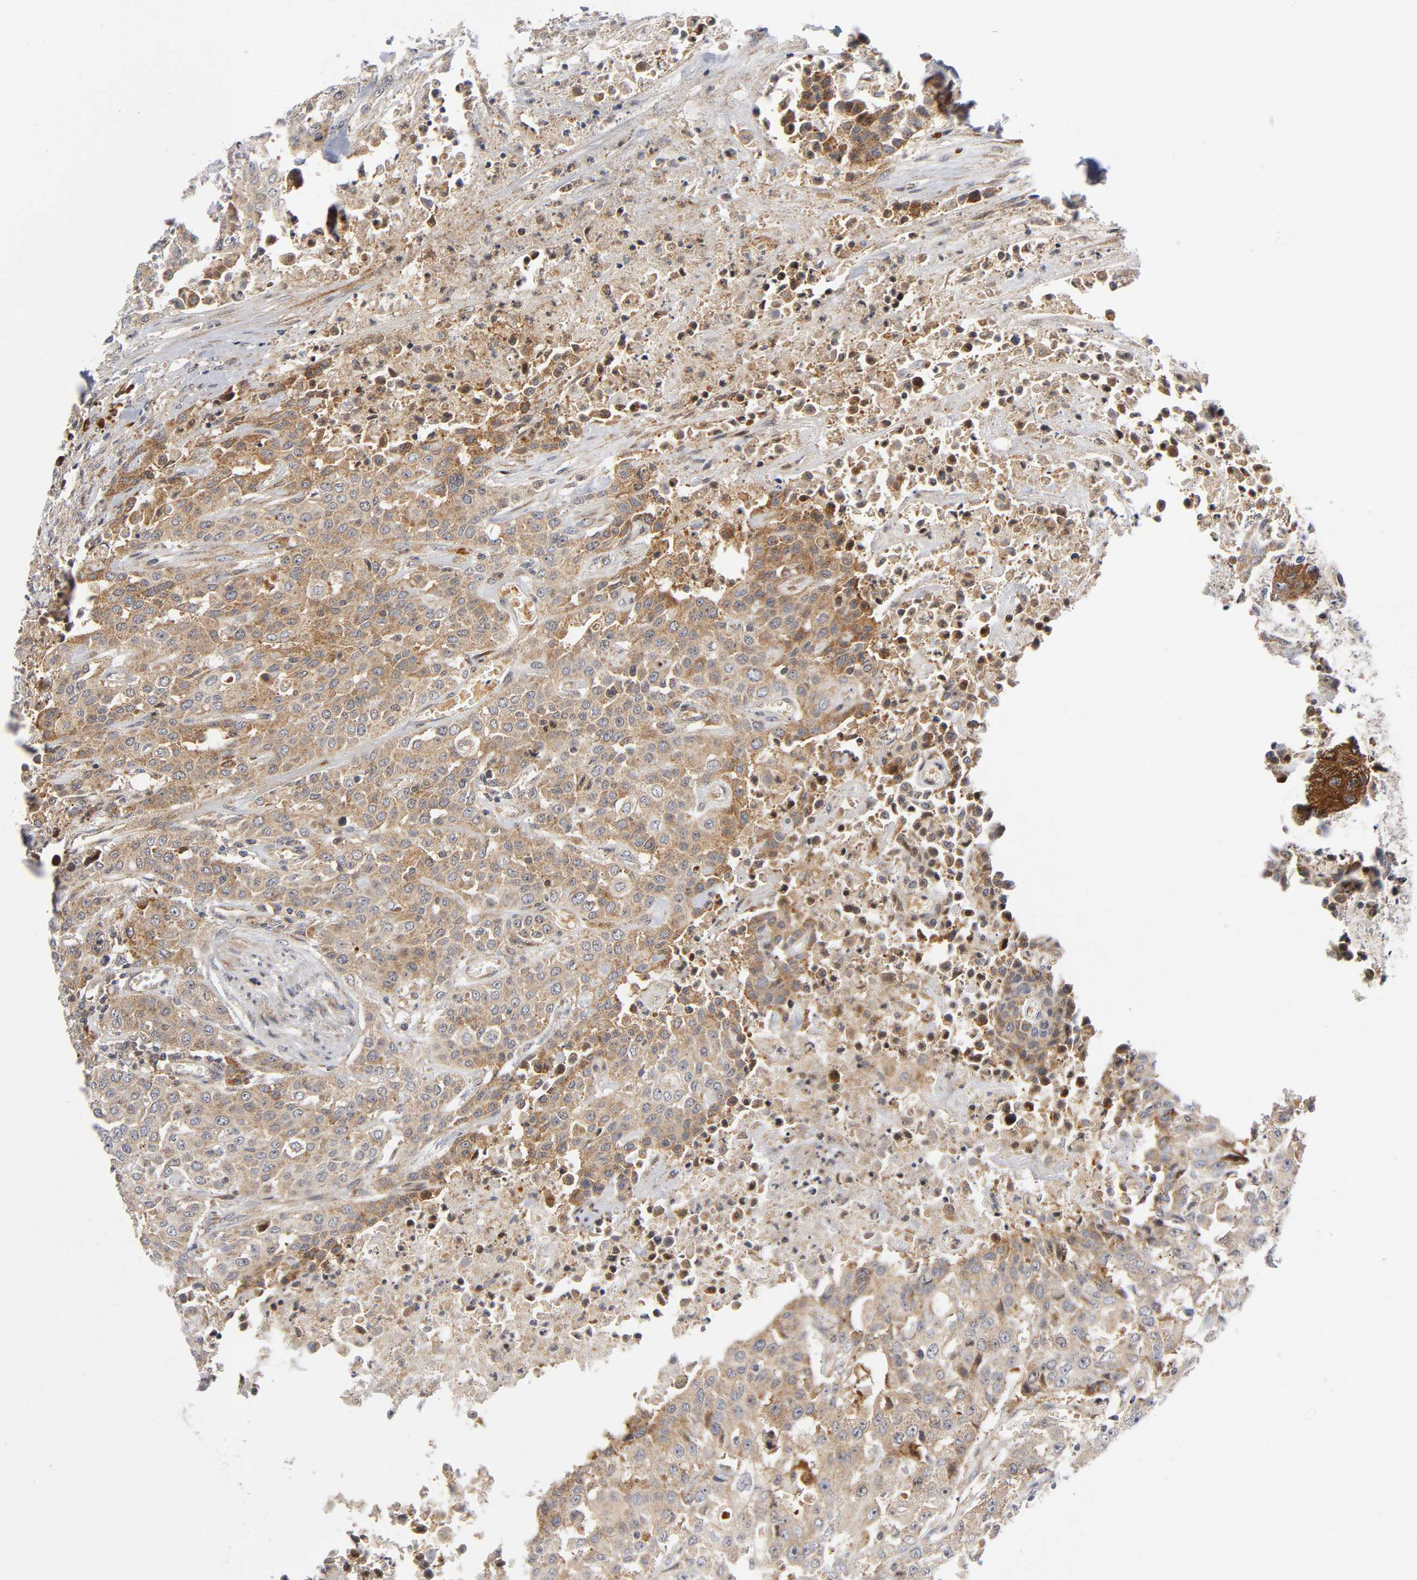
{"staining": {"intensity": "moderate", "quantity": ">75%", "location": "cytoplasmic/membranous"}, "tissue": "urothelial cancer", "cell_type": "Tumor cells", "image_type": "cancer", "snomed": [{"axis": "morphology", "description": "Urothelial carcinoma, High grade"}, {"axis": "topography", "description": "Urinary bladder"}], "caption": "Immunohistochemistry photomicrograph of urothelial cancer stained for a protein (brown), which shows medium levels of moderate cytoplasmic/membranous staining in about >75% of tumor cells.", "gene": "EIF5", "patient": {"sex": "male", "age": 74}}